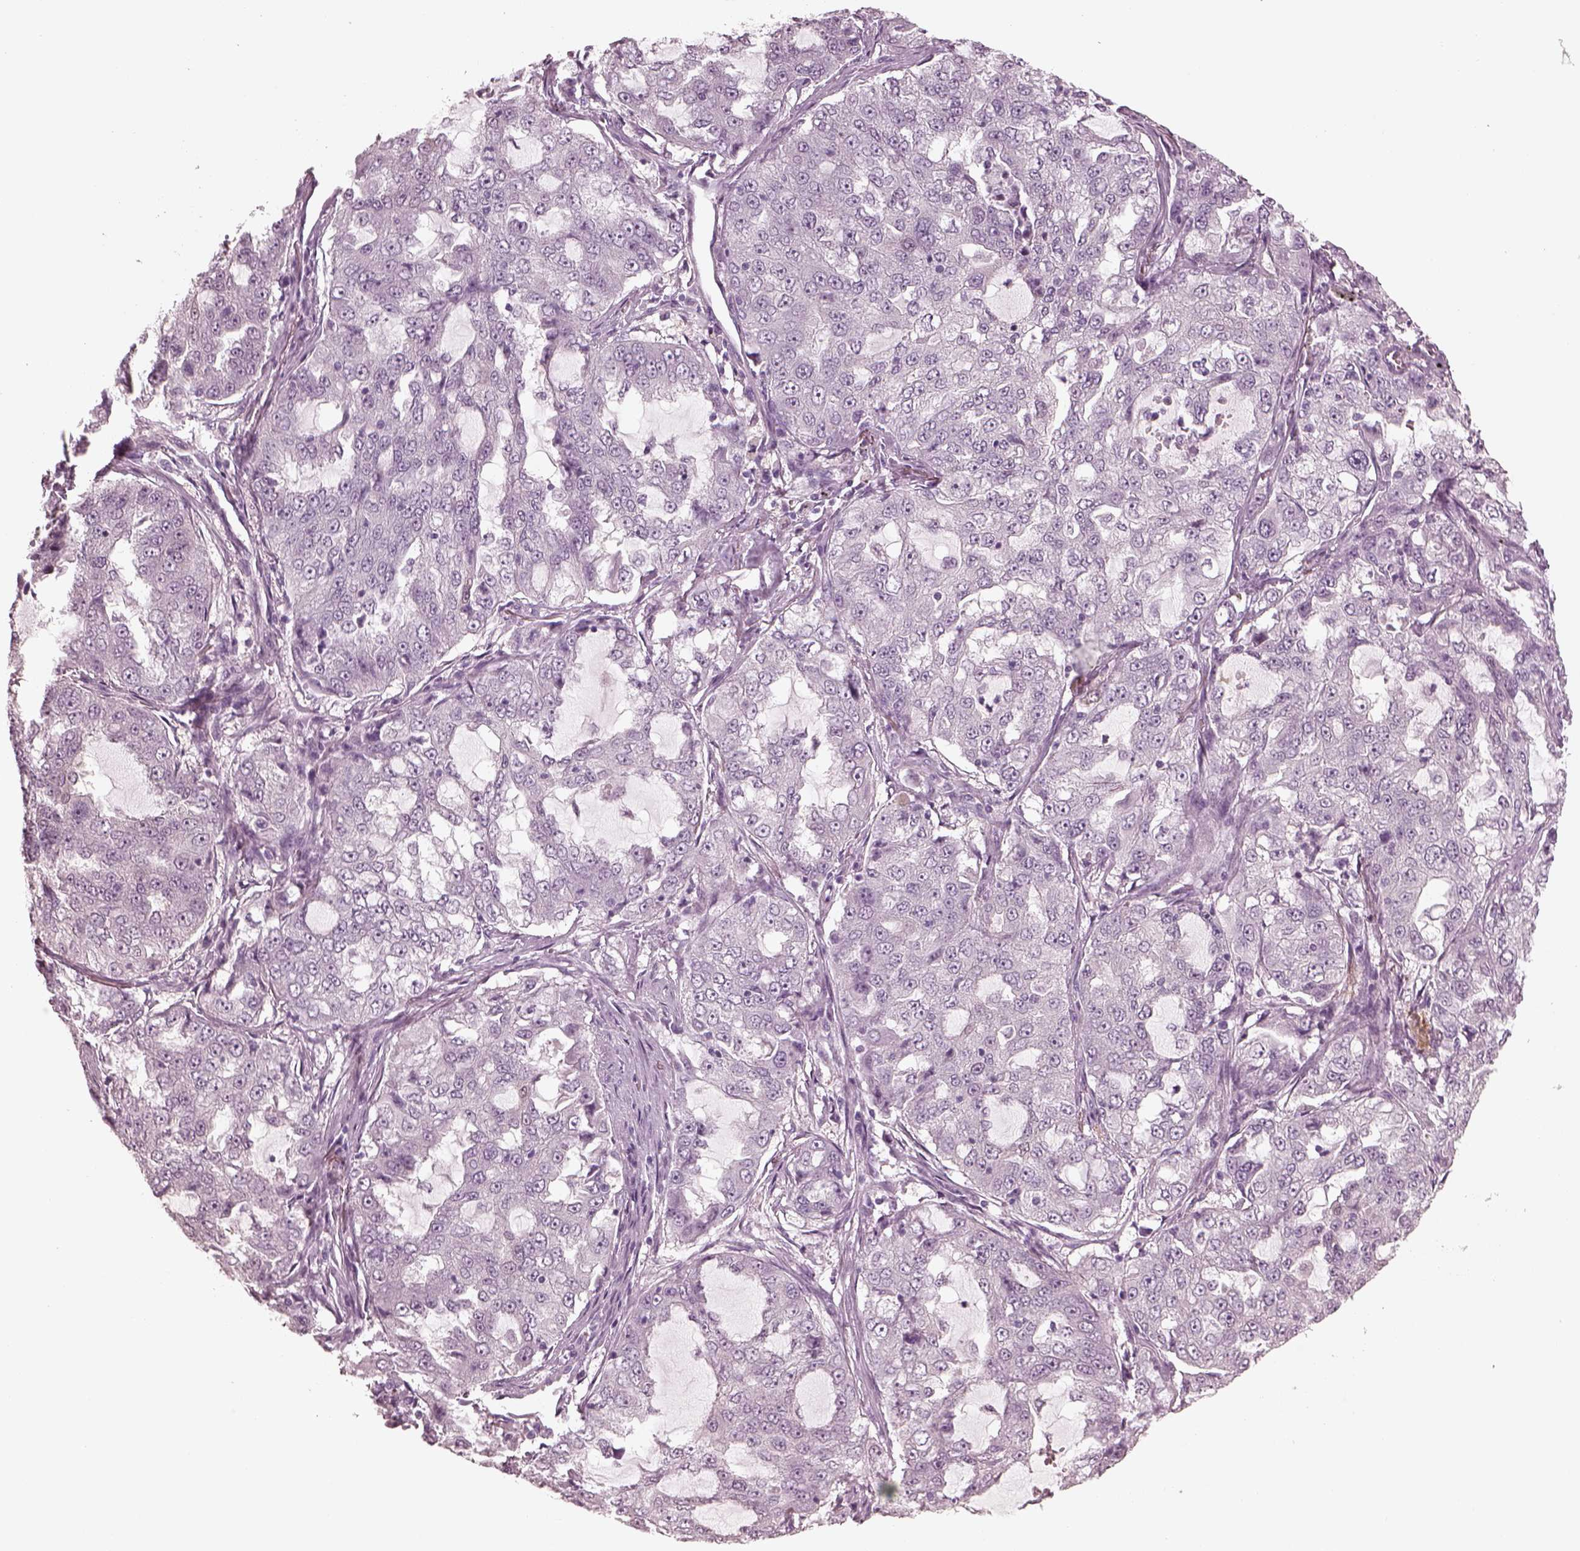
{"staining": {"intensity": "negative", "quantity": "none", "location": "none"}, "tissue": "lung cancer", "cell_type": "Tumor cells", "image_type": "cancer", "snomed": [{"axis": "morphology", "description": "Adenocarcinoma, NOS"}, {"axis": "topography", "description": "Lung"}], "caption": "Immunohistochemical staining of human lung cancer (adenocarcinoma) reveals no significant staining in tumor cells. The staining is performed using DAB brown chromogen with nuclei counter-stained in using hematoxylin.", "gene": "C2orf81", "patient": {"sex": "female", "age": 61}}